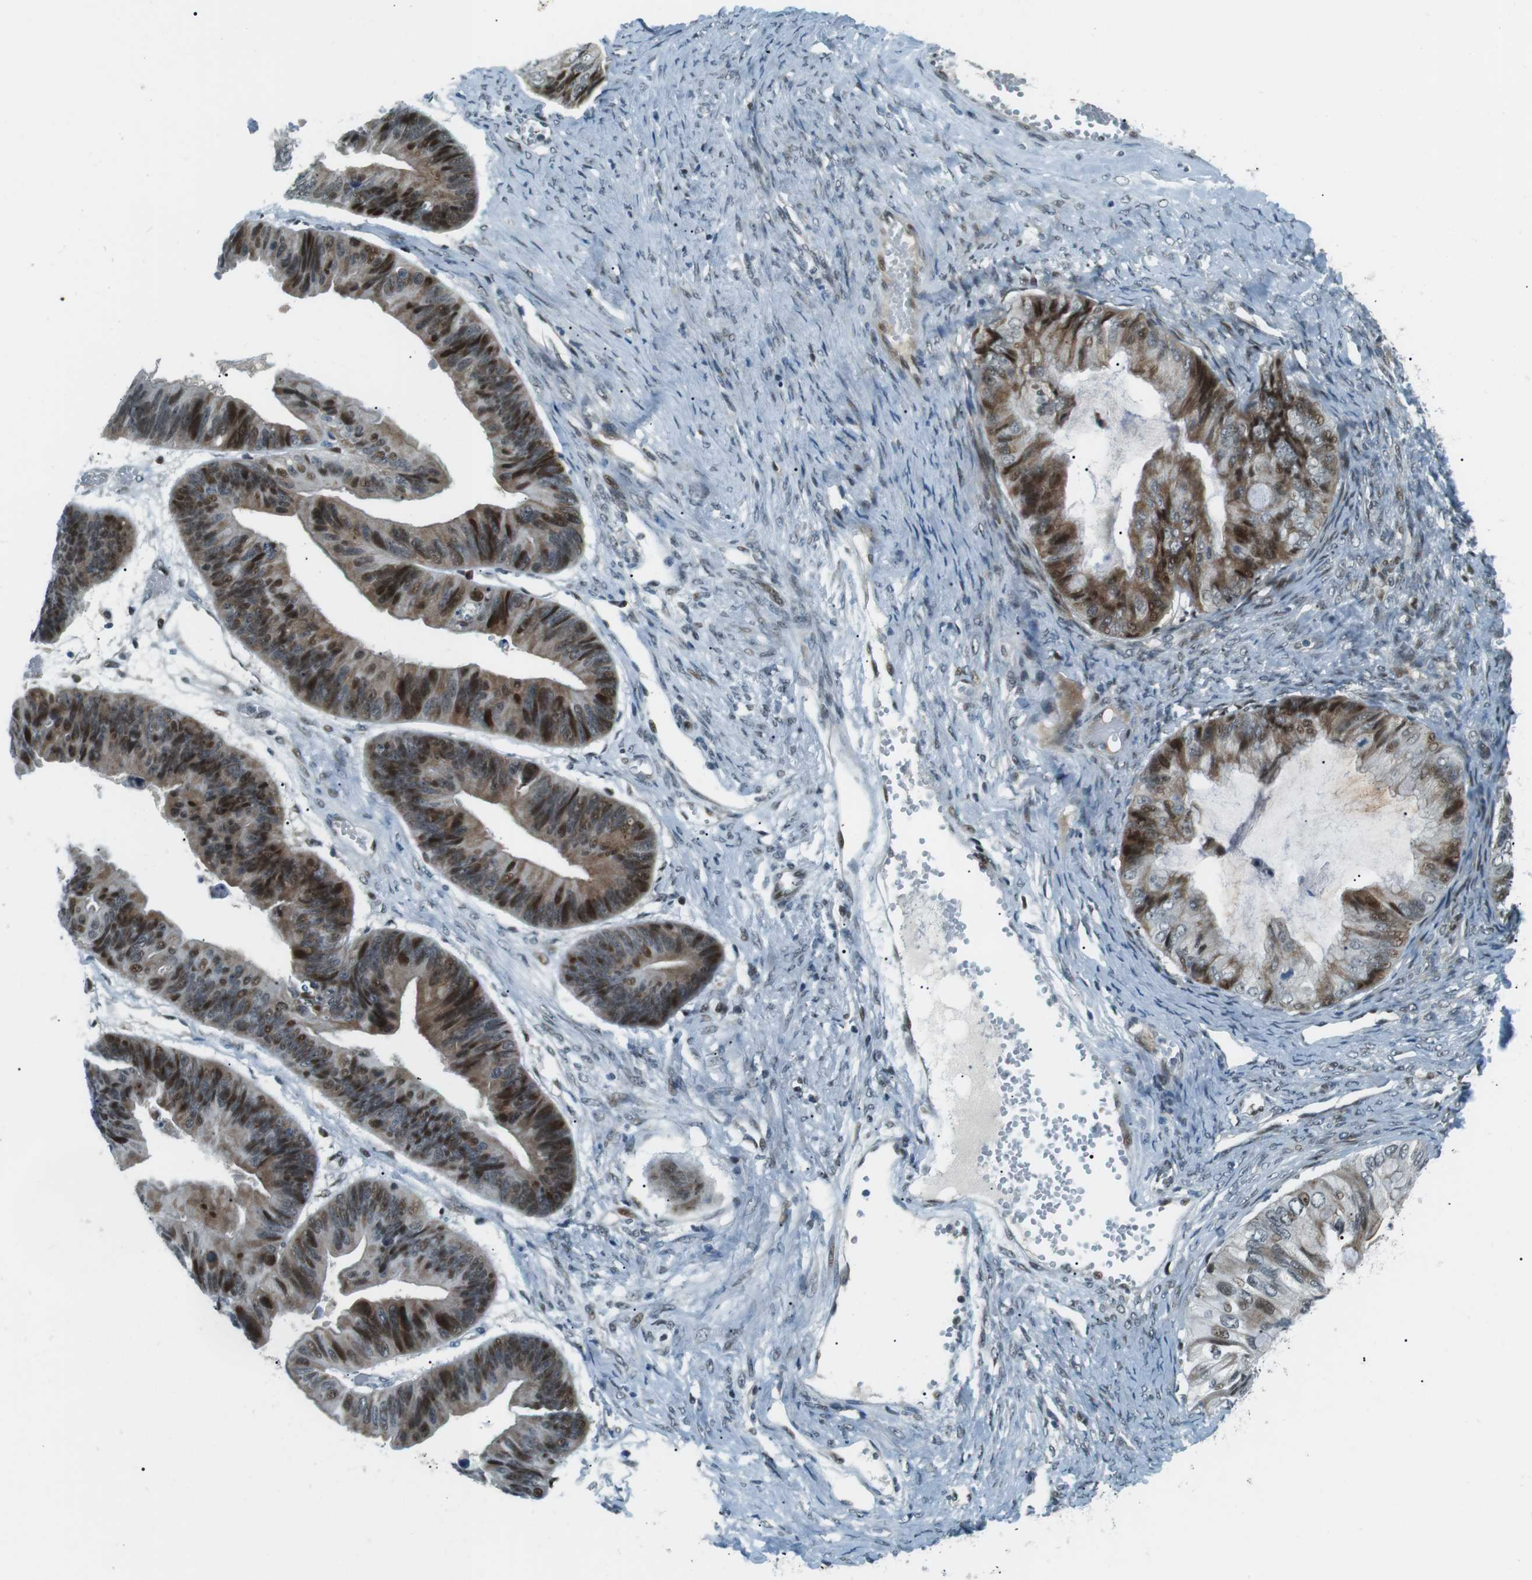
{"staining": {"intensity": "moderate", "quantity": "25%-75%", "location": "cytoplasmic/membranous,nuclear"}, "tissue": "ovarian cancer", "cell_type": "Tumor cells", "image_type": "cancer", "snomed": [{"axis": "morphology", "description": "Cystadenocarcinoma, mucinous, NOS"}, {"axis": "topography", "description": "Ovary"}], "caption": "Tumor cells show medium levels of moderate cytoplasmic/membranous and nuclear staining in about 25%-75% of cells in human ovarian cancer.", "gene": "PJA1", "patient": {"sex": "female", "age": 61}}